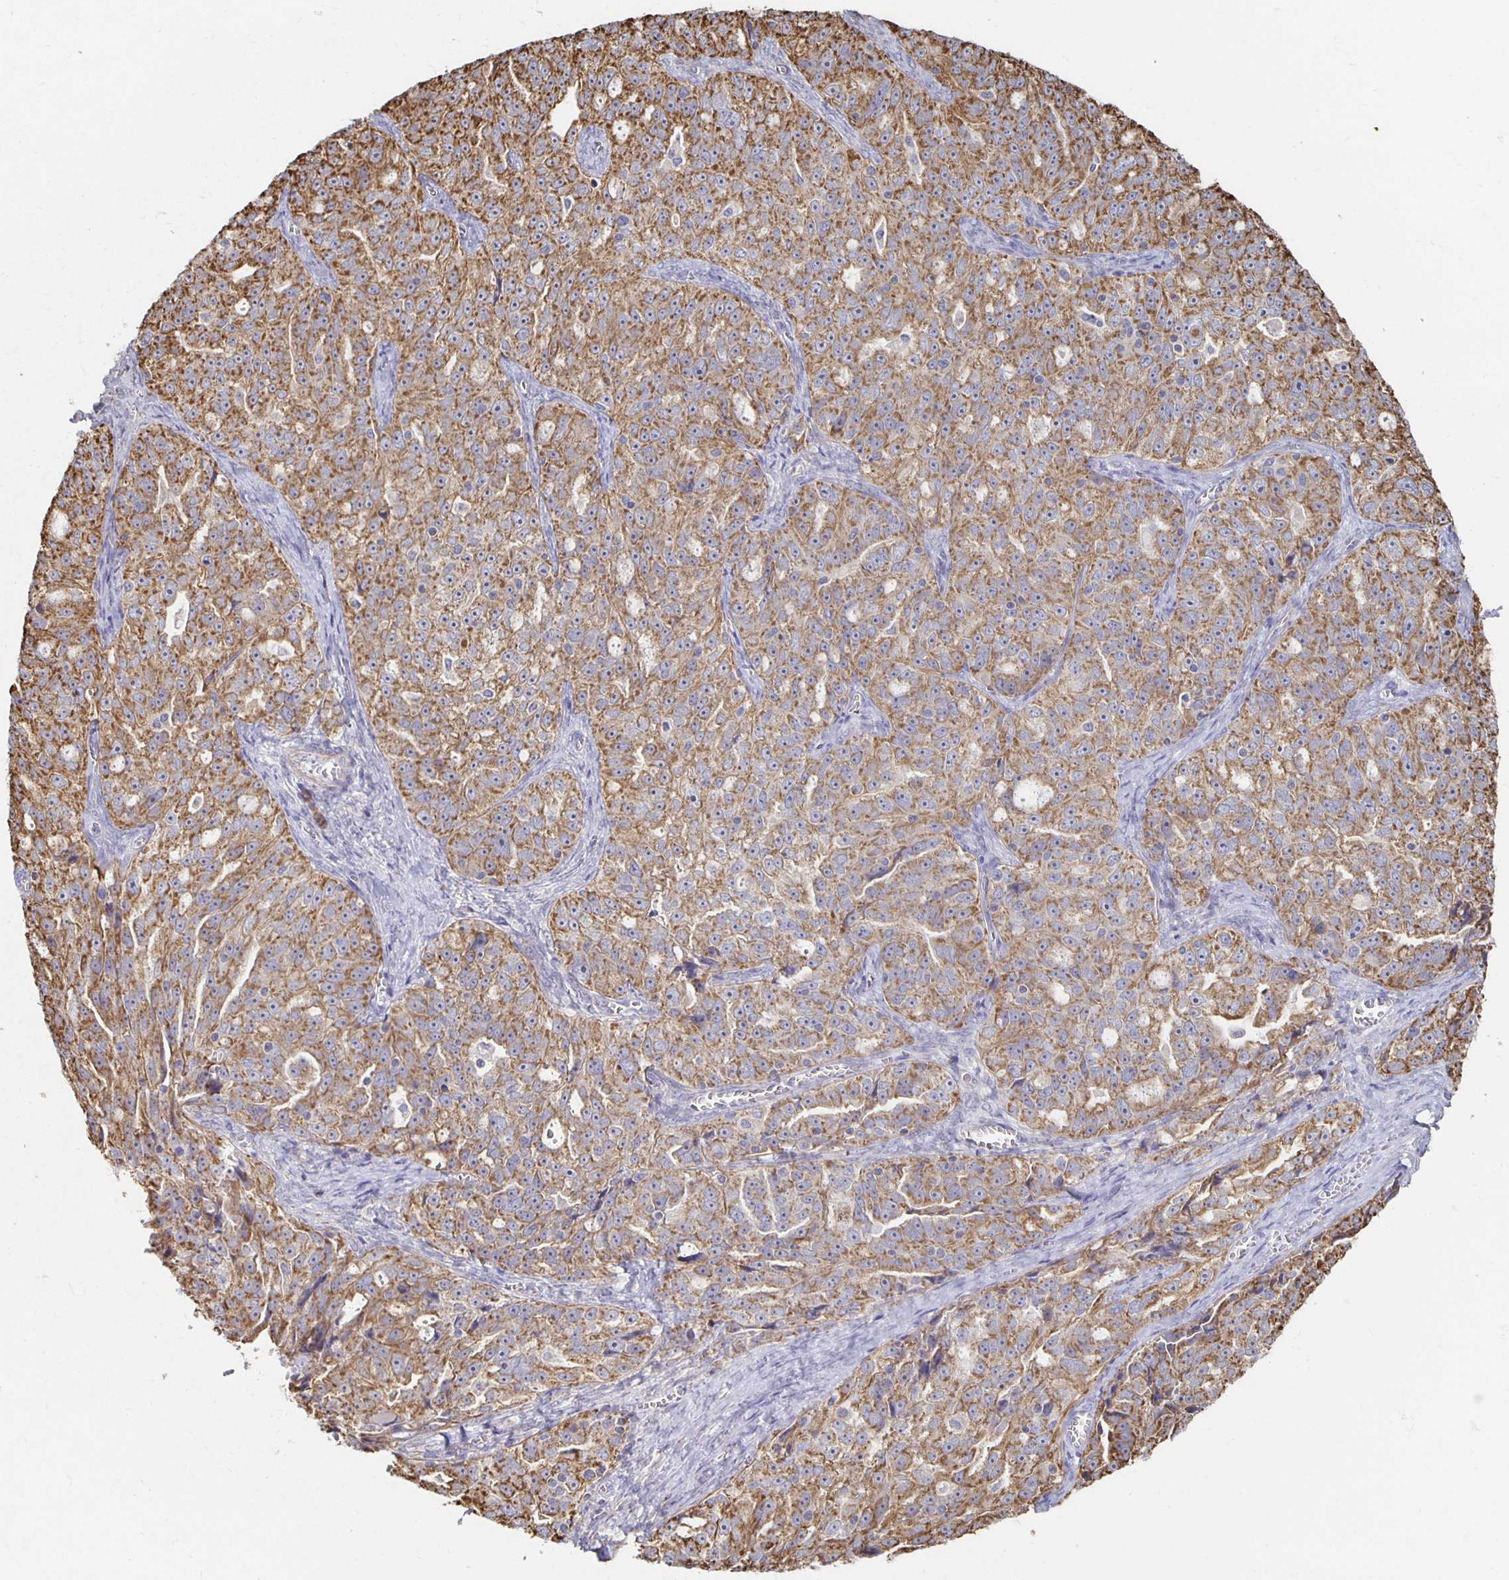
{"staining": {"intensity": "moderate", "quantity": ">75%", "location": "cytoplasmic/membranous"}, "tissue": "ovarian cancer", "cell_type": "Tumor cells", "image_type": "cancer", "snomed": [{"axis": "morphology", "description": "Cystadenocarcinoma, serous, NOS"}, {"axis": "topography", "description": "Ovary"}], "caption": "Protein analysis of ovarian cancer (serous cystadenocarcinoma) tissue reveals moderate cytoplasmic/membranous expression in about >75% of tumor cells.", "gene": "NKX2-8", "patient": {"sex": "female", "age": 51}}